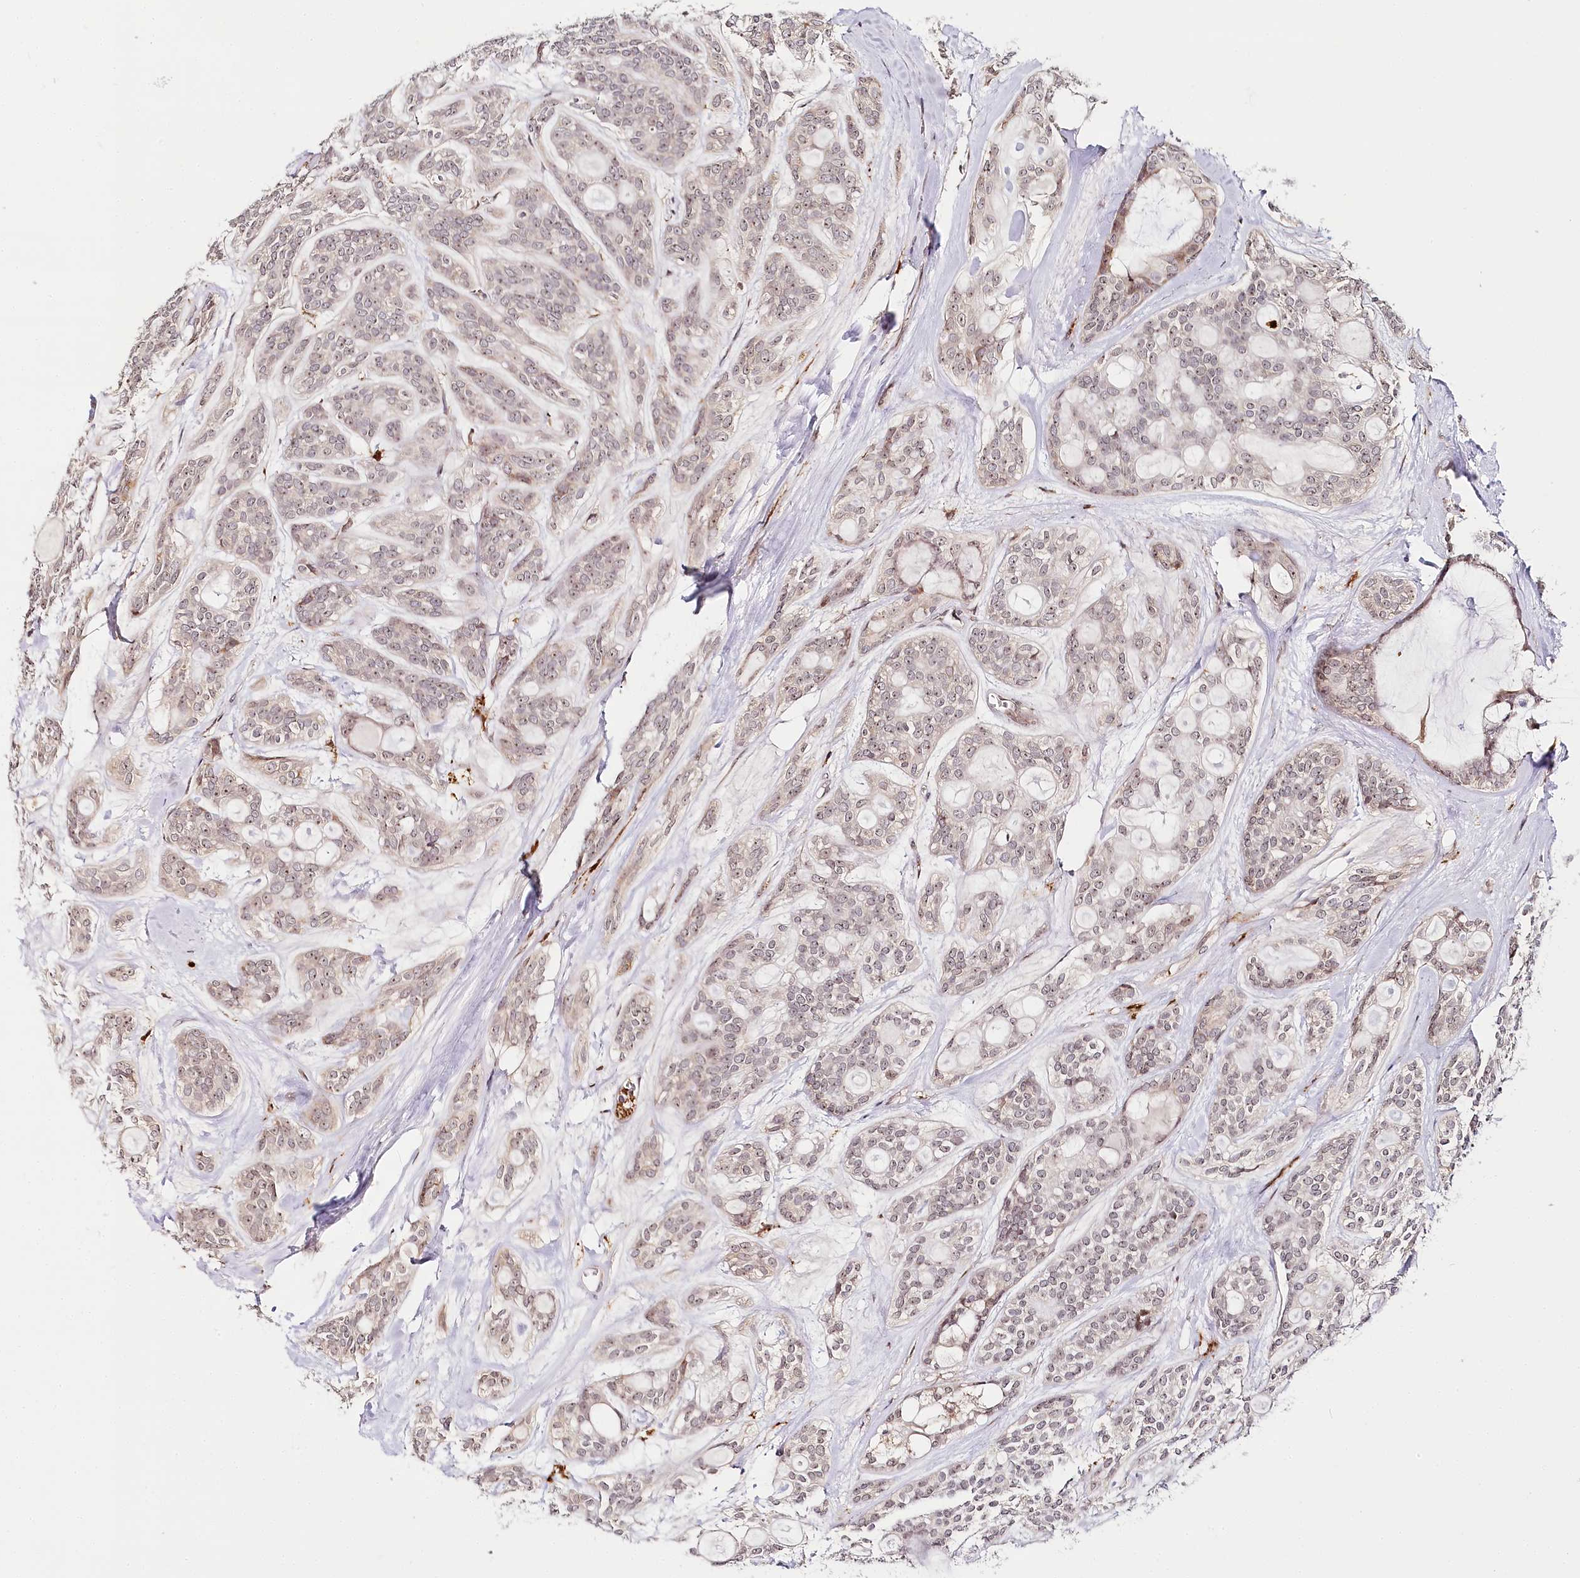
{"staining": {"intensity": "weak", "quantity": "25%-75%", "location": "nuclear"}, "tissue": "head and neck cancer", "cell_type": "Tumor cells", "image_type": "cancer", "snomed": [{"axis": "morphology", "description": "Adenocarcinoma, NOS"}, {"axis": "topography", "description": "Head-Neck"}], "caption": "Head and neck cancer (adenocarcinoma) stained for a protein reveals weak nuclear positivity in tumor cells.", "gene": "WDR36", "patient": {"sex": "male", "age": 66}}